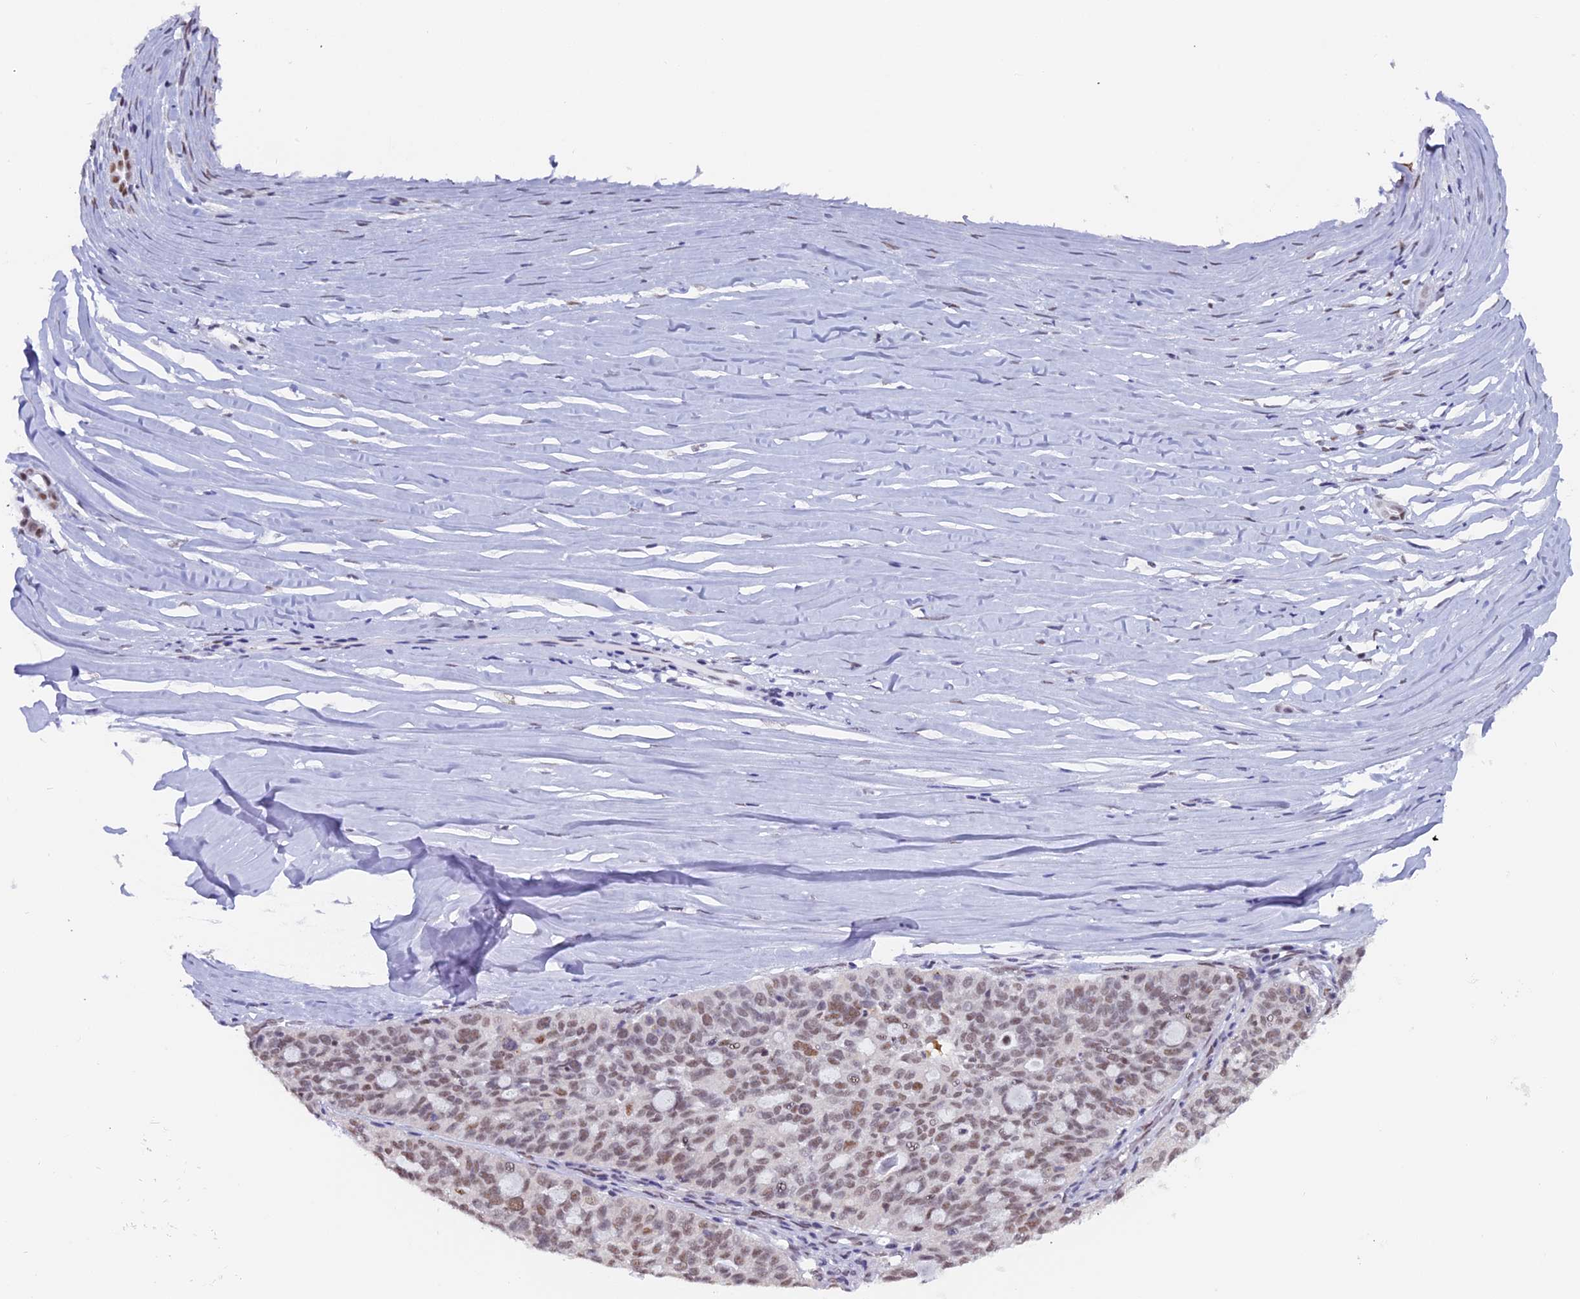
{"staining": {"intensity": "moderate", "quantity": "25%-75%", "location": "nuclear"}, "tissue": "ovarian cancer", "cell_type": "Tumor cells", "image_type": "cancer", "snomed": [{"axis": "morphology", "description": "Cystadenocarcinoma, serous, NOS"}, {"axis": "topography", "description": "Ovary"}], "caption": "Serous cystadenocarcinoma (ovarian) stained for a protein (brown) demonstrates moderate nuclear positive expression in about 25%-75% of tumor cells.", "gene": "CD2BP2", "patient": {"sex": "female", "age": 59}}